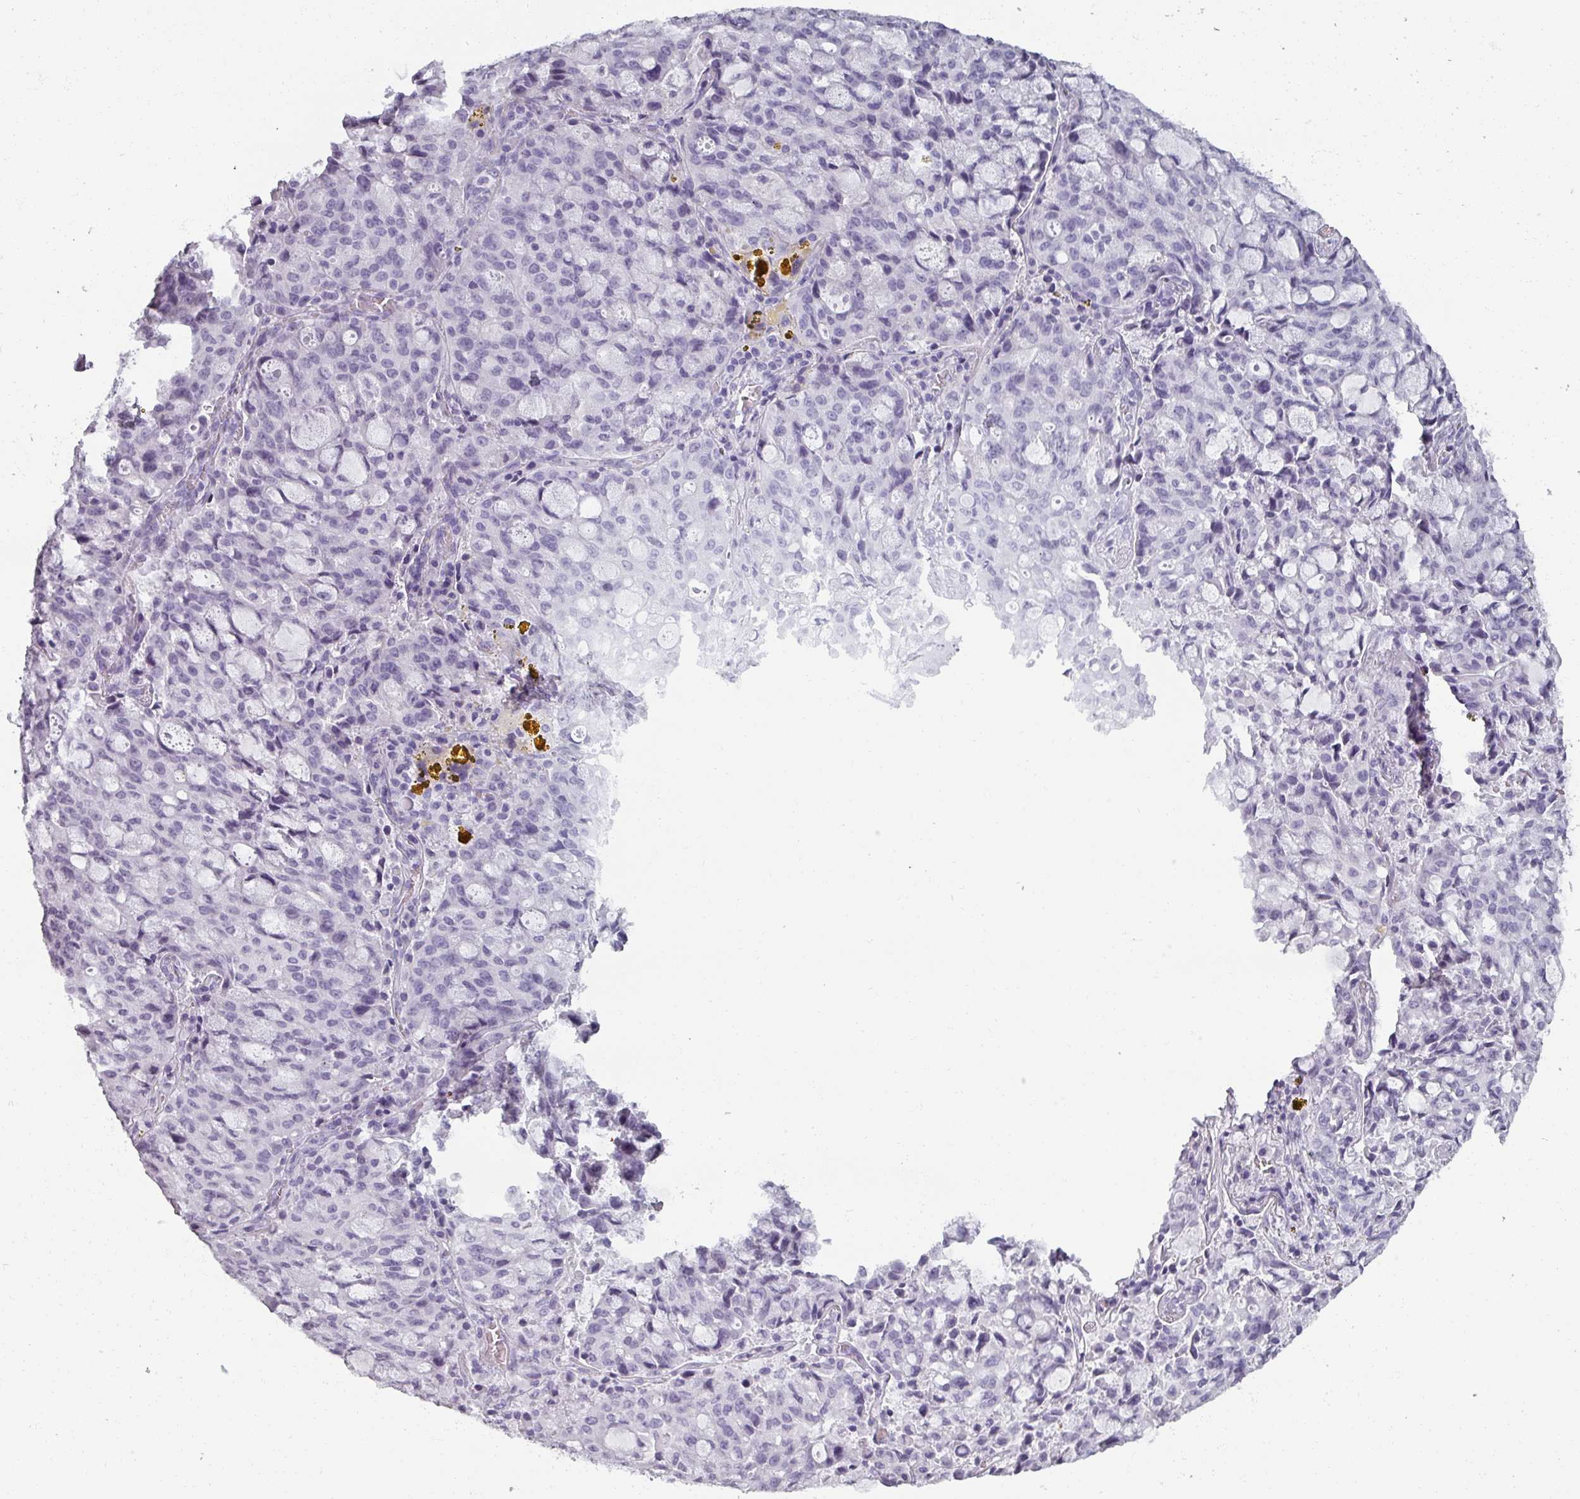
{"staining": {"intensity": "negative", "quantity": "none", "location": "none"}, "tissue": "lung cancer", "cell_type": "Tumor cells", "image_type": "cancer", "snomed": [{"axis": "morphology", "description": "Adenocarcinoma, NOS"}, {"axis": "topography", "description": "Lung"}], "caption": "This is an immunohistochemistry micrograph of human lung cancer (adenocarcinoma). There is no positivity in tumor cells.", "gene": "REG3G", "patient": {"sex": "female", "age": 44}}